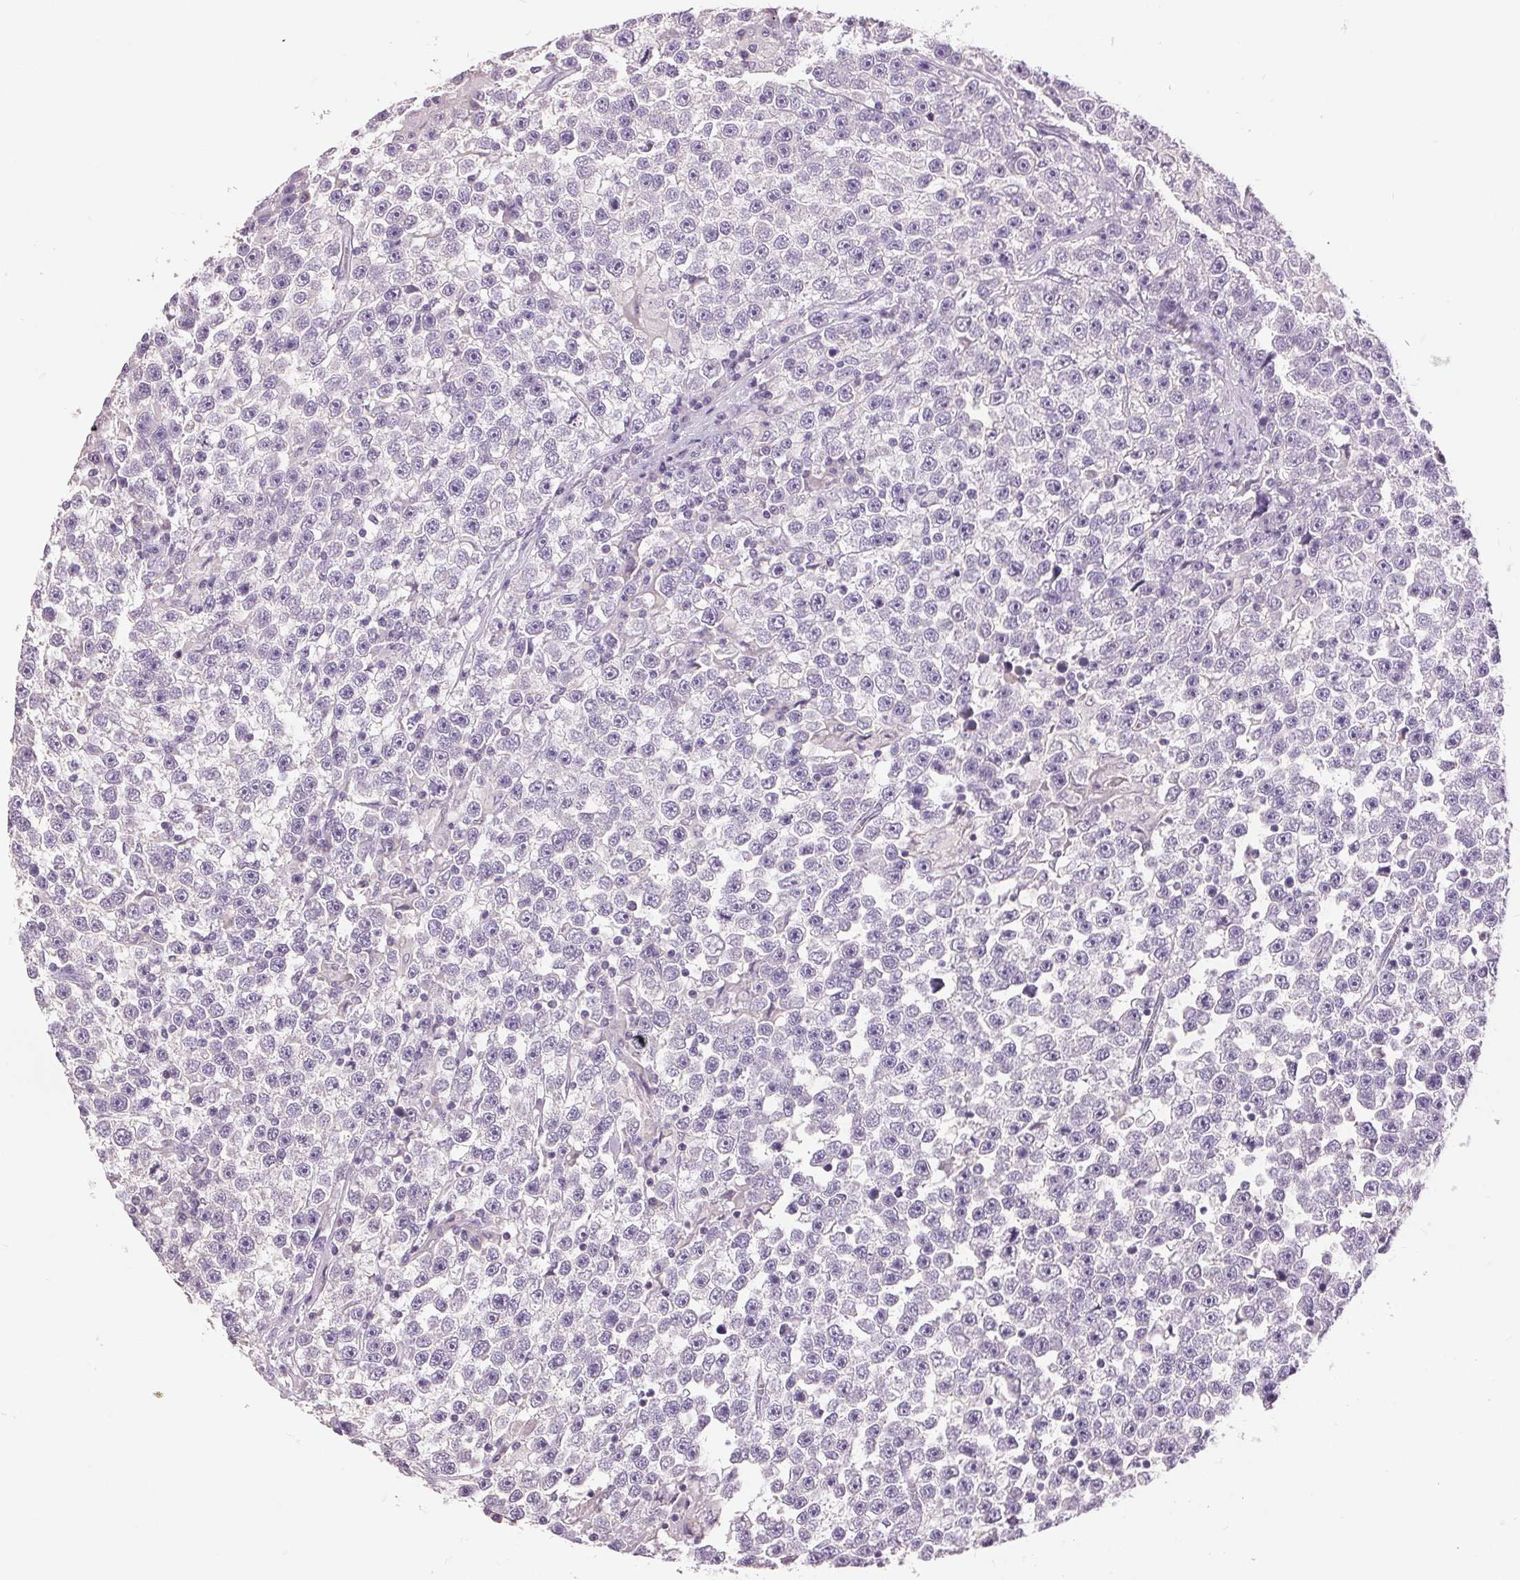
{"staining": {"intensity": "negative", "quantity": "none", "location": "none"}, "tissue": "testis cancer", "cell_type": "Tumor cells", "image_type": "cancer", "snomed": [{"axis": "morphology", "description": "Seminoma, NOS"}, {"axis": "topography", "description": "Testis"}], "caption": "Immunohistochemistry histopathology image of neoplastic tissue: human testis cancer (seminoma) stained with DAB (3,3'-diaminobenzidine) shows no significant protein expression in tumor cells. (IHC, brightfield microscopy, high magnification).", "gene": "FXYD4", "patient": {"sex": "male", "age": 31}}